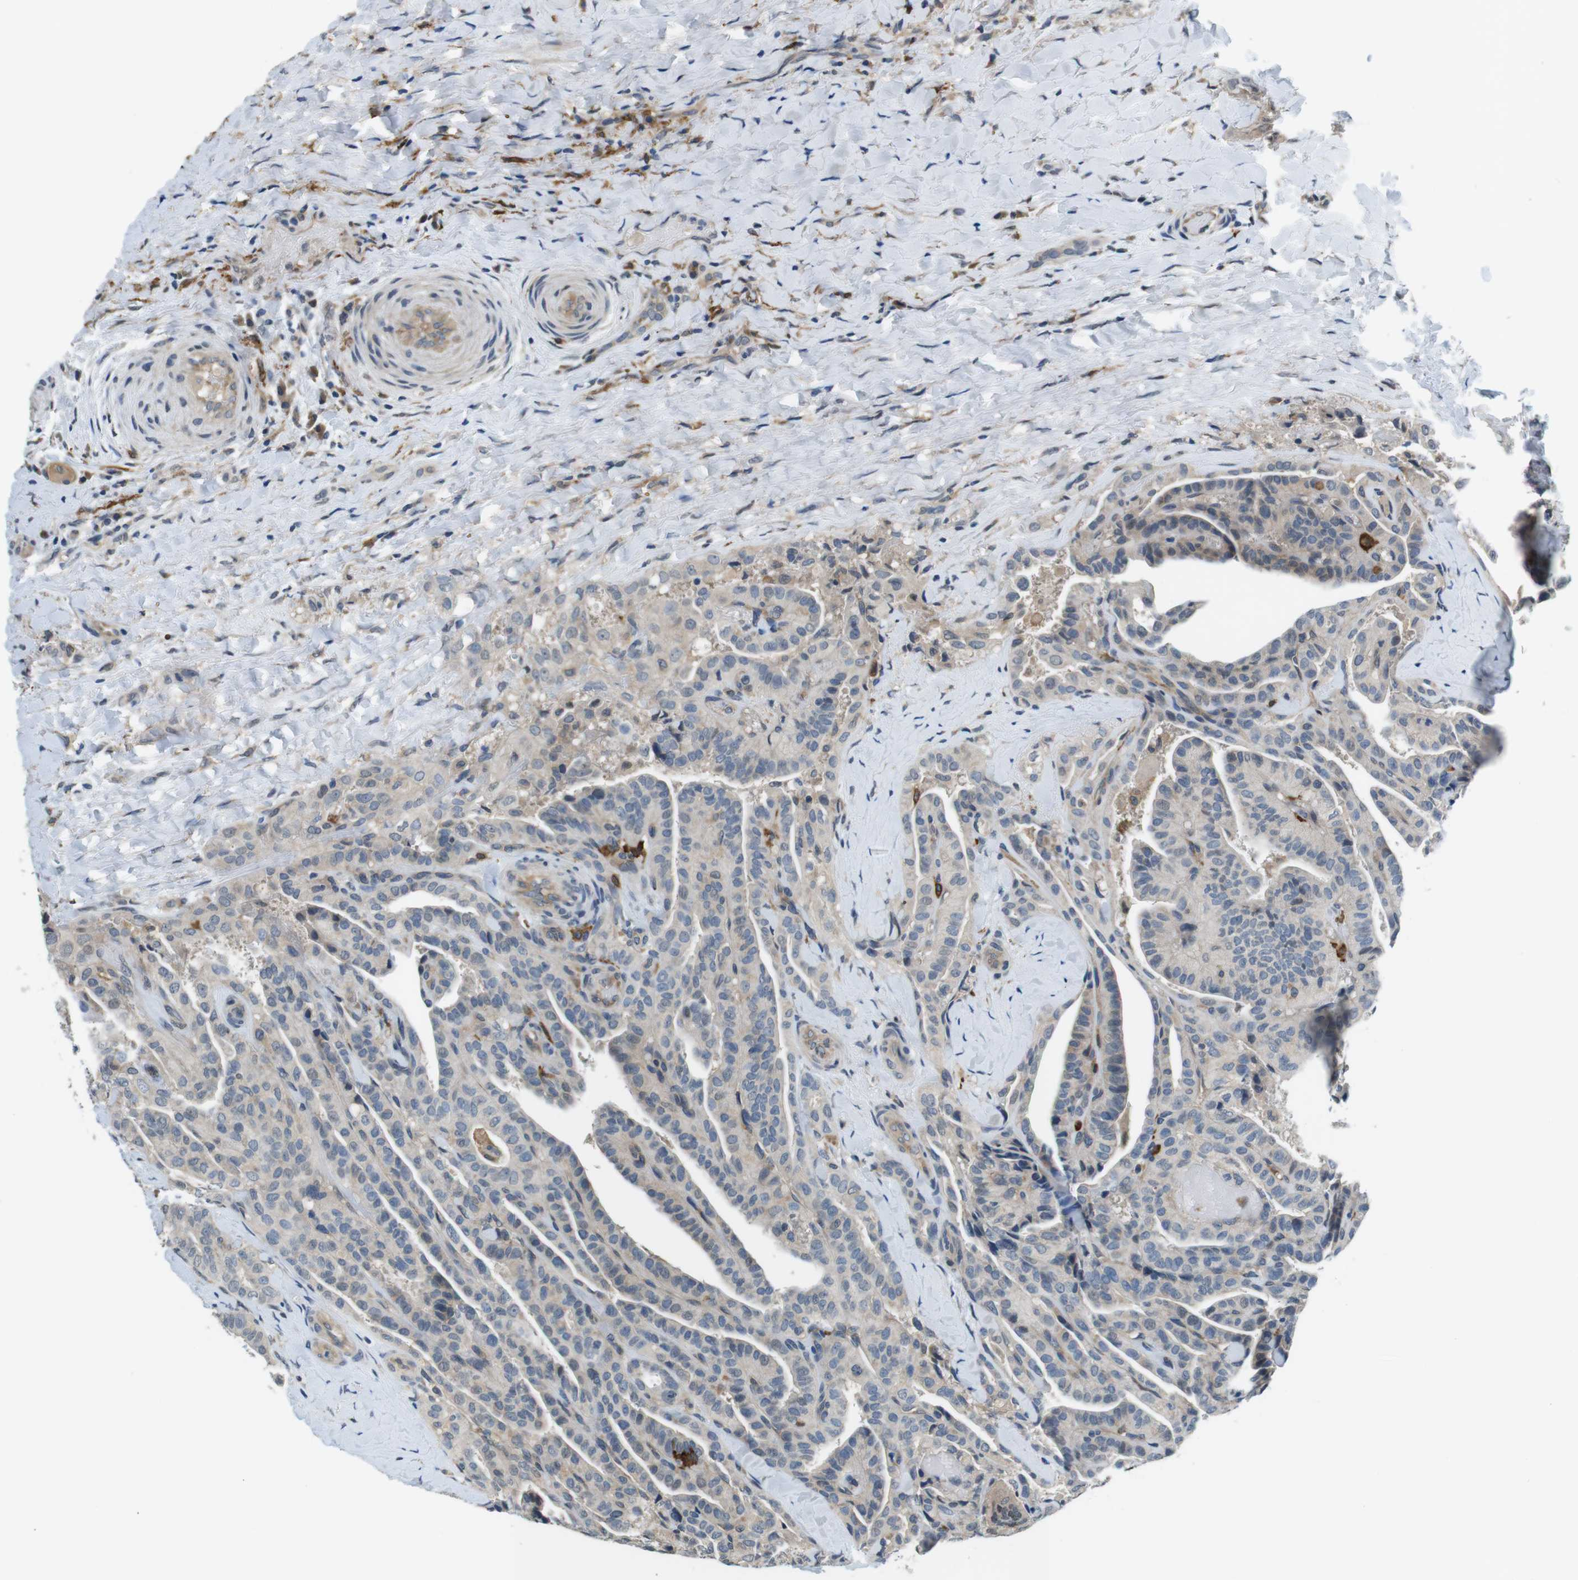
{"staining": {"intensity": "weak", "quantity": "25%-75%", "location": "cytoplasmic/membranous"}, "tissue": "thyroid cancer", "cell_type": "Tumor cells", "image_type": "cancer", "snomed": [{"axis": "morphology", "description": "Papillary adenocarcinoma, NOS"}, {"axis": "topography", "description": "Thyroid gland"}], "caption": "Immunohistochemistry (DAB) staining of human thyroid cancer reveals weak cytoplasmic/membranous protein positivity in approximately 25%-75% of tumor cells. (DAB (3,3'-diaminobenzidine) IHC with brightfield microscopy, high magnification).", "gene": "CD163L1", "patient": {"sex": "male", "age": 77}}